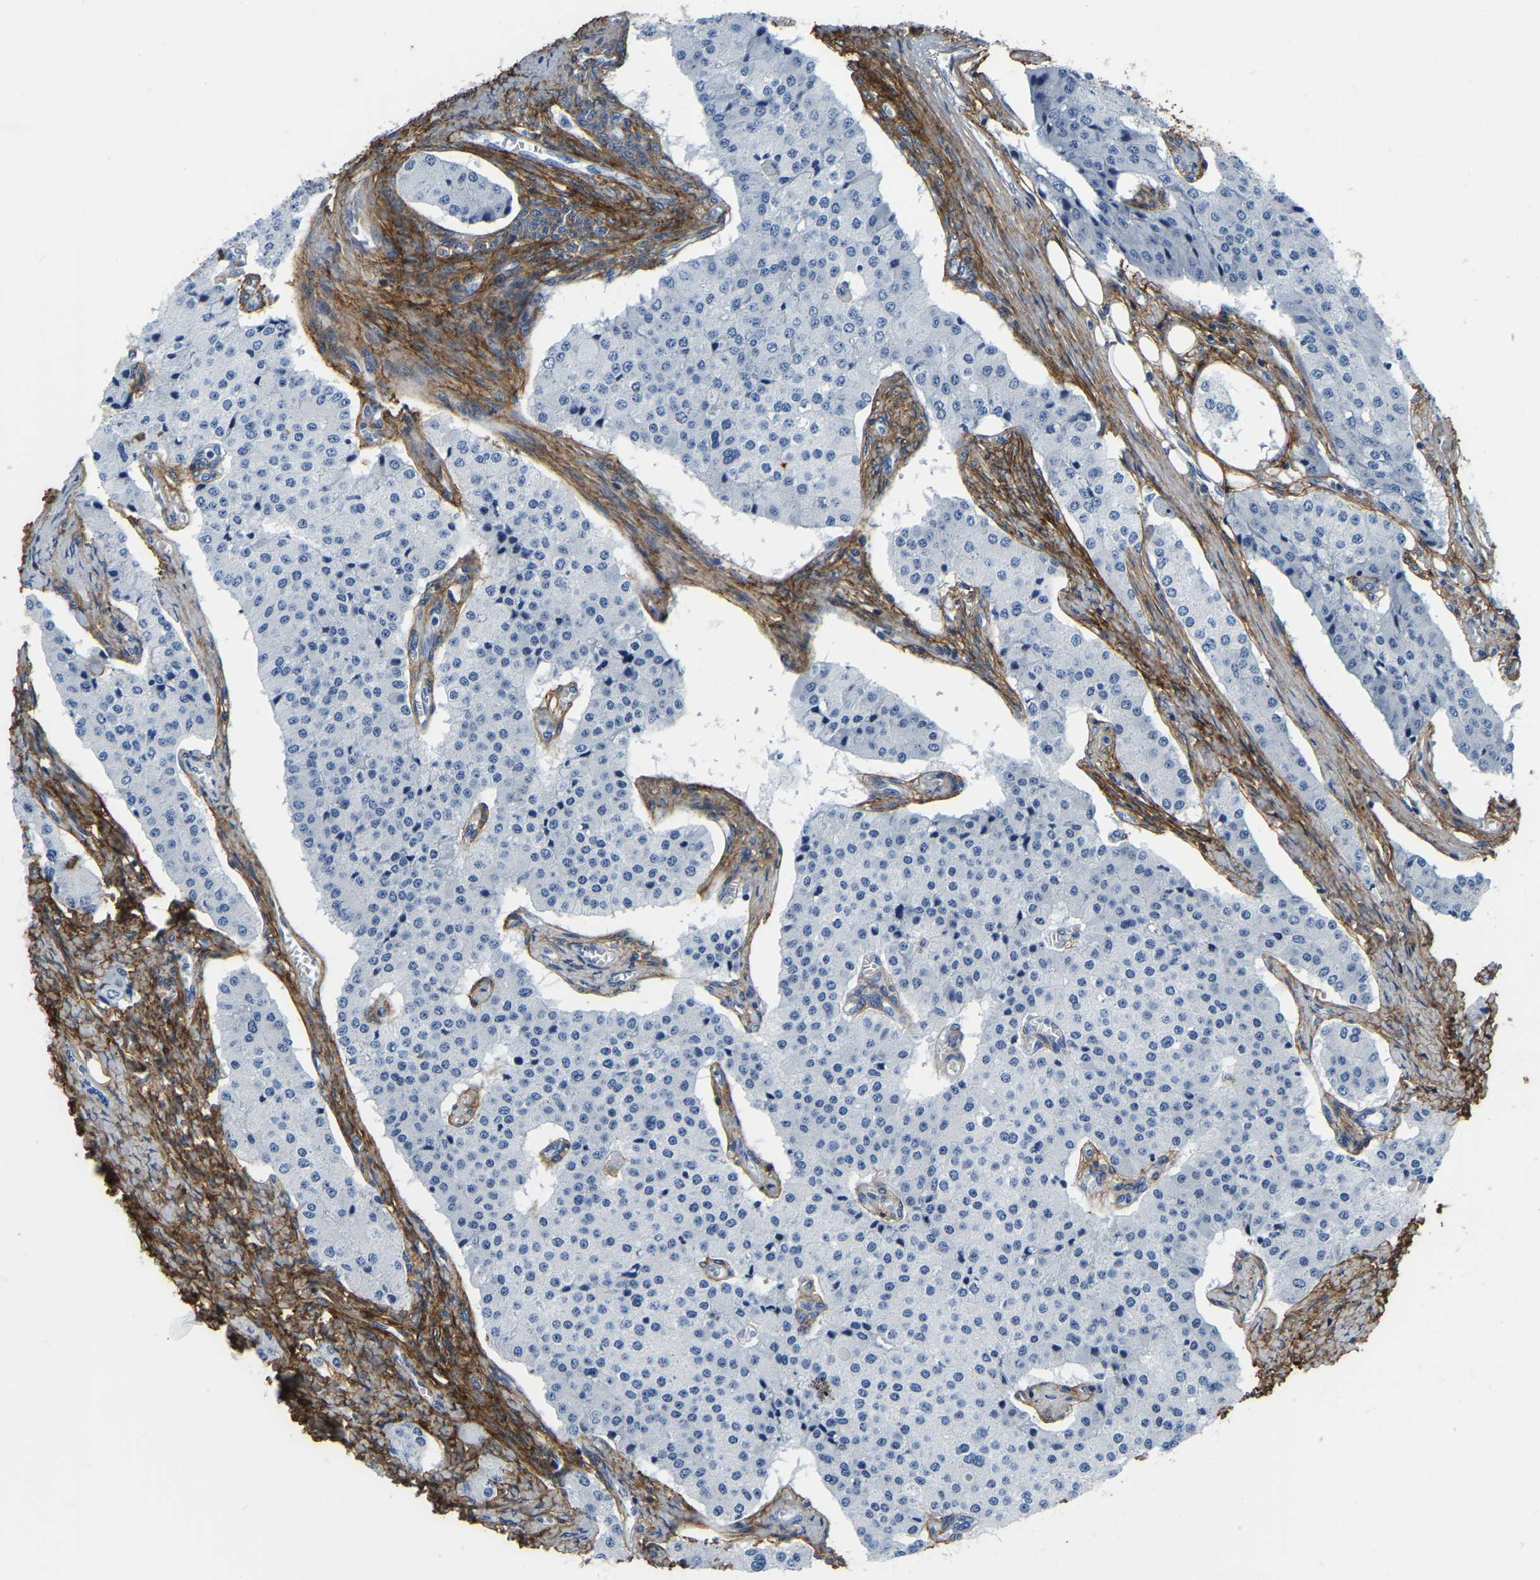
{"staining": {"intensity": "negative", "quantity": "none", "location": "none"}, "tissue": "carcinoid", "cell_type": "Tumor cells", "image_type": "cancer", "snomed": [{"axis": "morphology", "description": "Carcinoid, malignant, NOS"}, {"axis": "topography", "description": "Colon"}], "caption": "Tumor cells show no significant positivity in carcinoid (malignant).", "gene": "COL6A1", "patient": {"sex": "female", "age": 52}}